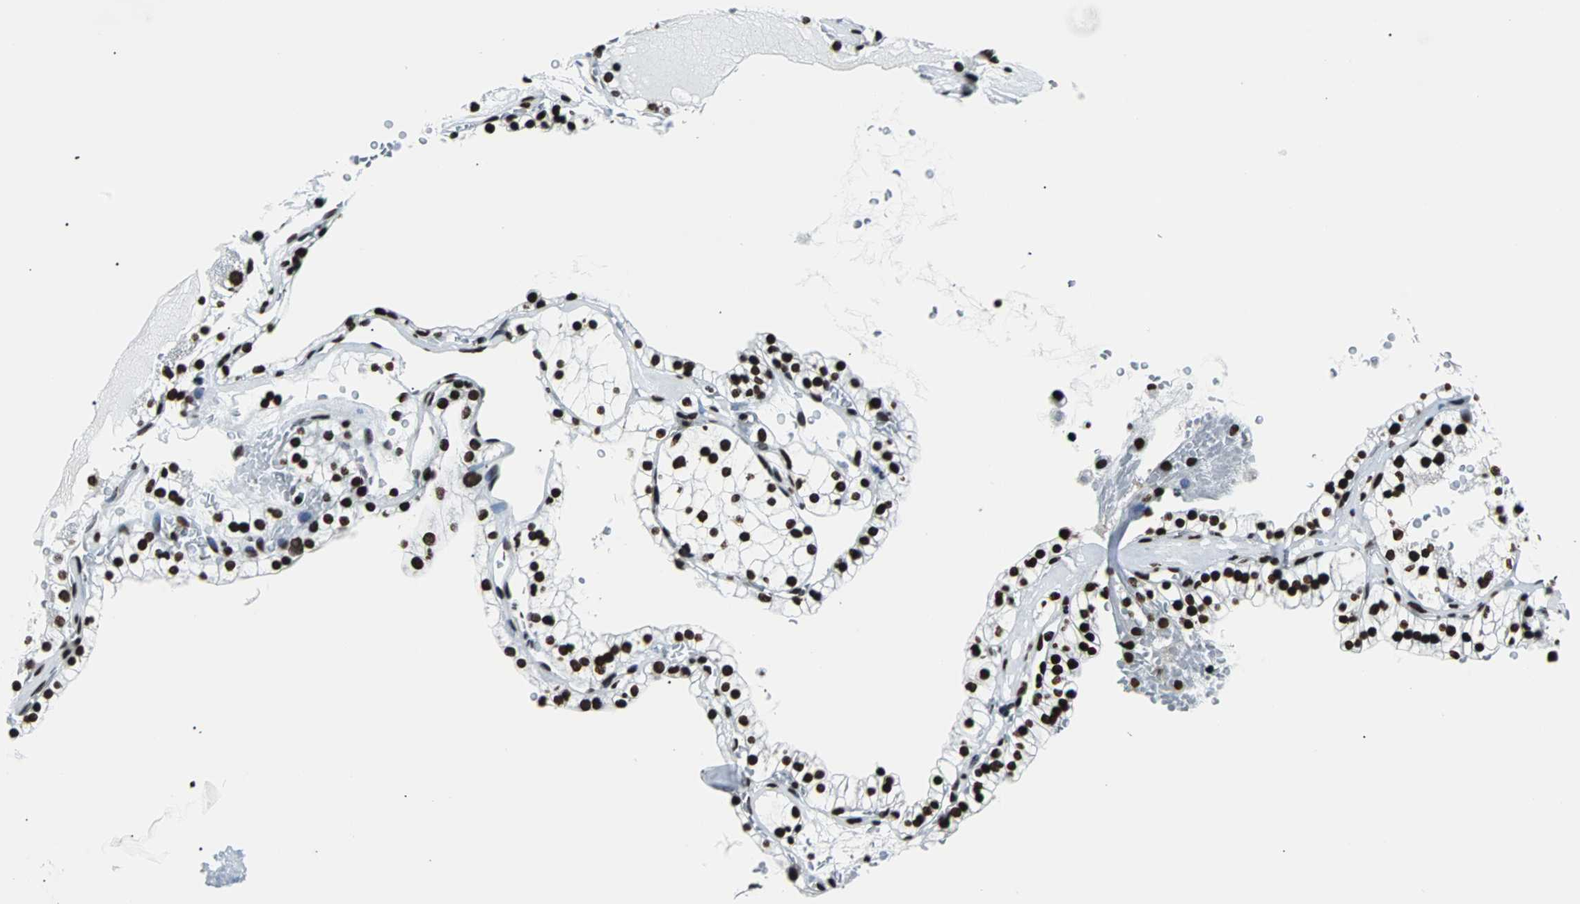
{"staining": {"intensity": "strong", "quantity": ">75%", "location": "nuclear"}, "tissue": "renal cancer", "cell_type": "Tumor cells", "image_type": "cancer", "snomed": [{"axis": "morphology", "description": "Adenocarcinoma, NOS"}, {"axis": "topography", "description": "Kidney"}], "caption": "Renal cancer stained with DAB (3,3'-diaminobenzidine) immunohistochemistry (IHC) shows high levels of strong nuclear staining in approximately >75% of tumor cells.", "gene": "FUBP1", "patient": {"sex": "female", "age": 41}}